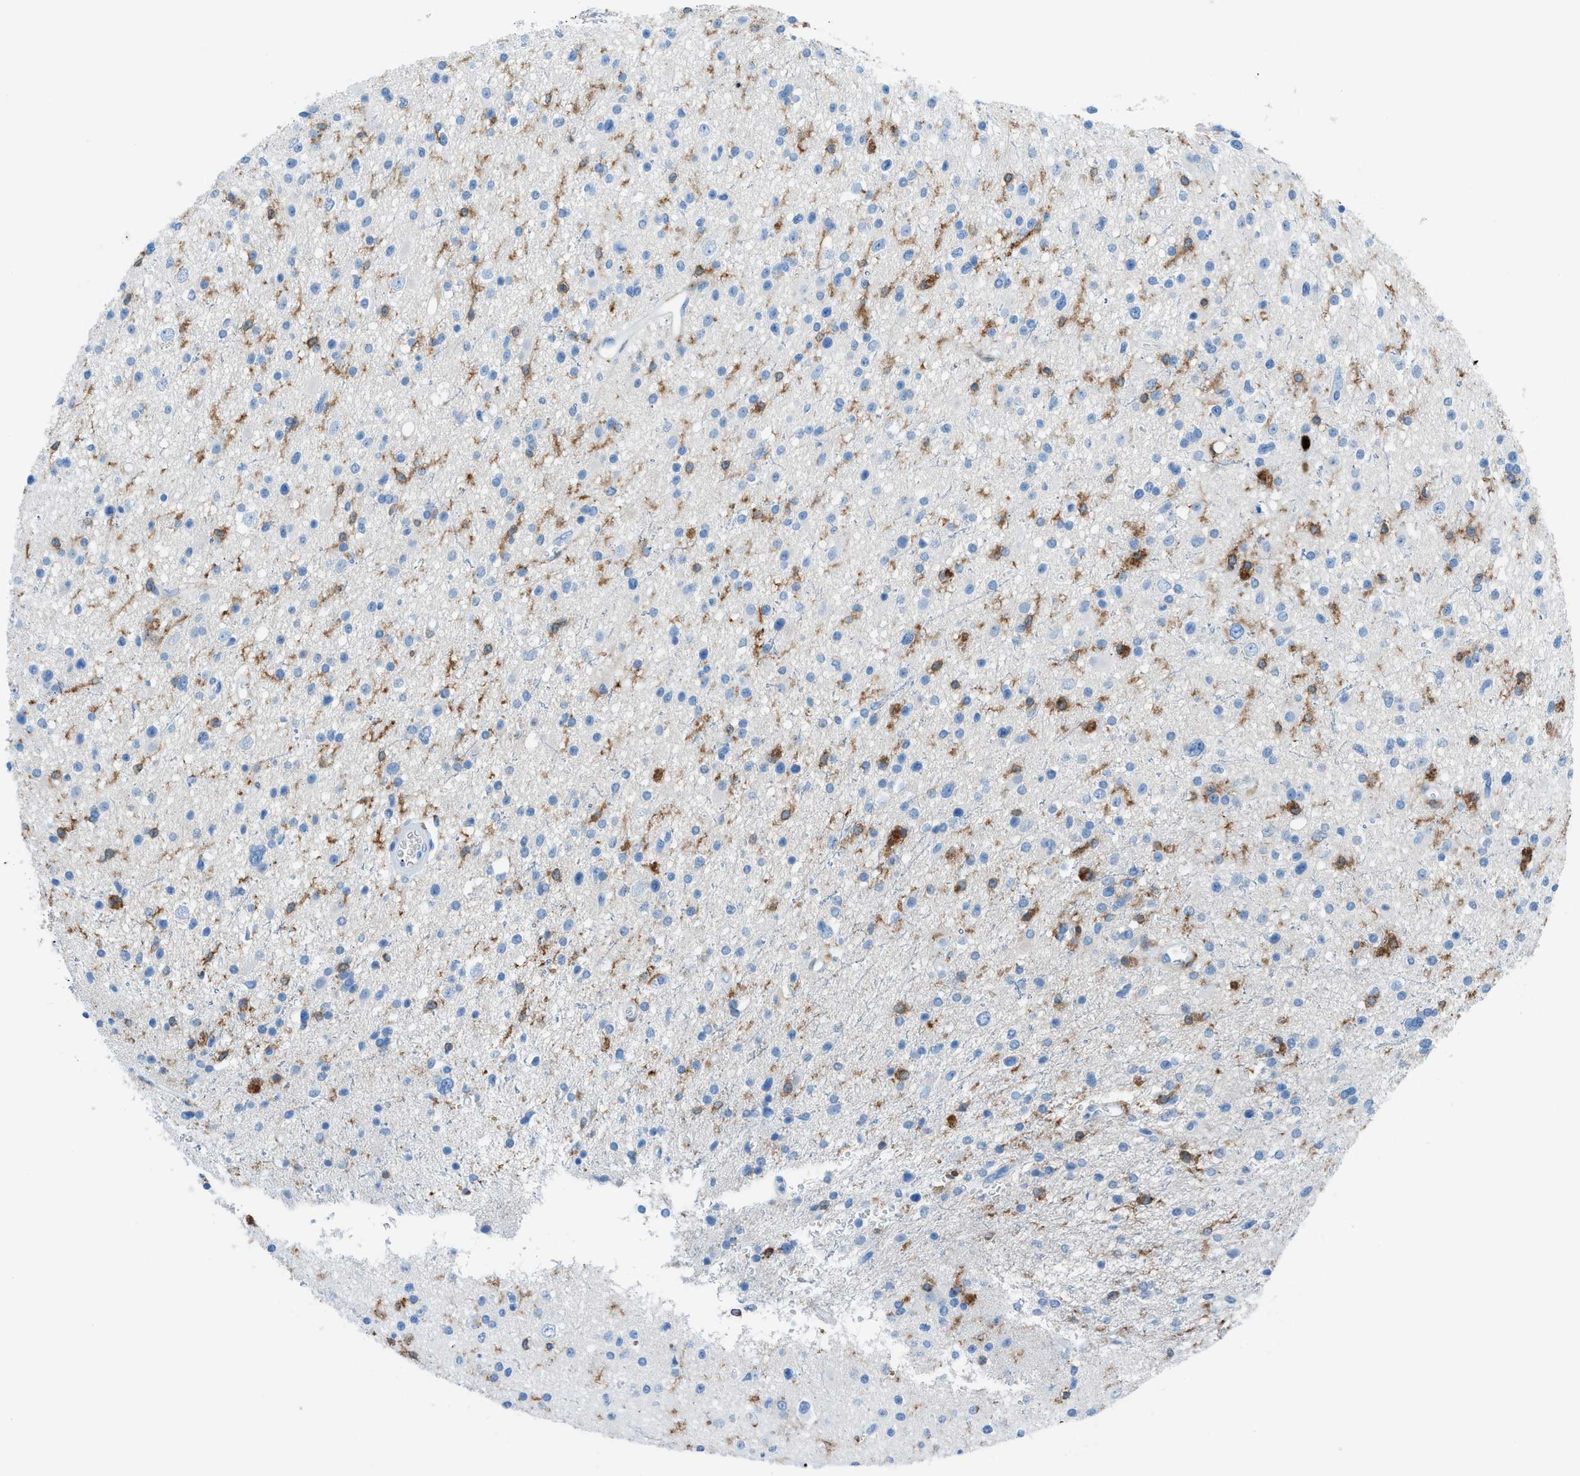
{"staining": {"intensity": "moderate", "quantity": "<25%", "location": "cytoplasmic/membranous"}, "tissue": "glioma", "cell_type": "Tumor cells", "image_type": "cancer", "snomed": [{"axis": "morphology", "description": "Glioma, malignant, High grade"}, {"axis": "topography", "description": "Brain"}], "caption": "Glioma stained with immunohistochemistry (IHC) reveals moderate cytoplasmic/membranous positivity in approximately <25% of tumor cells.", "gene": "ITGB2", "patient": {"sex": "male", "age": 33}}